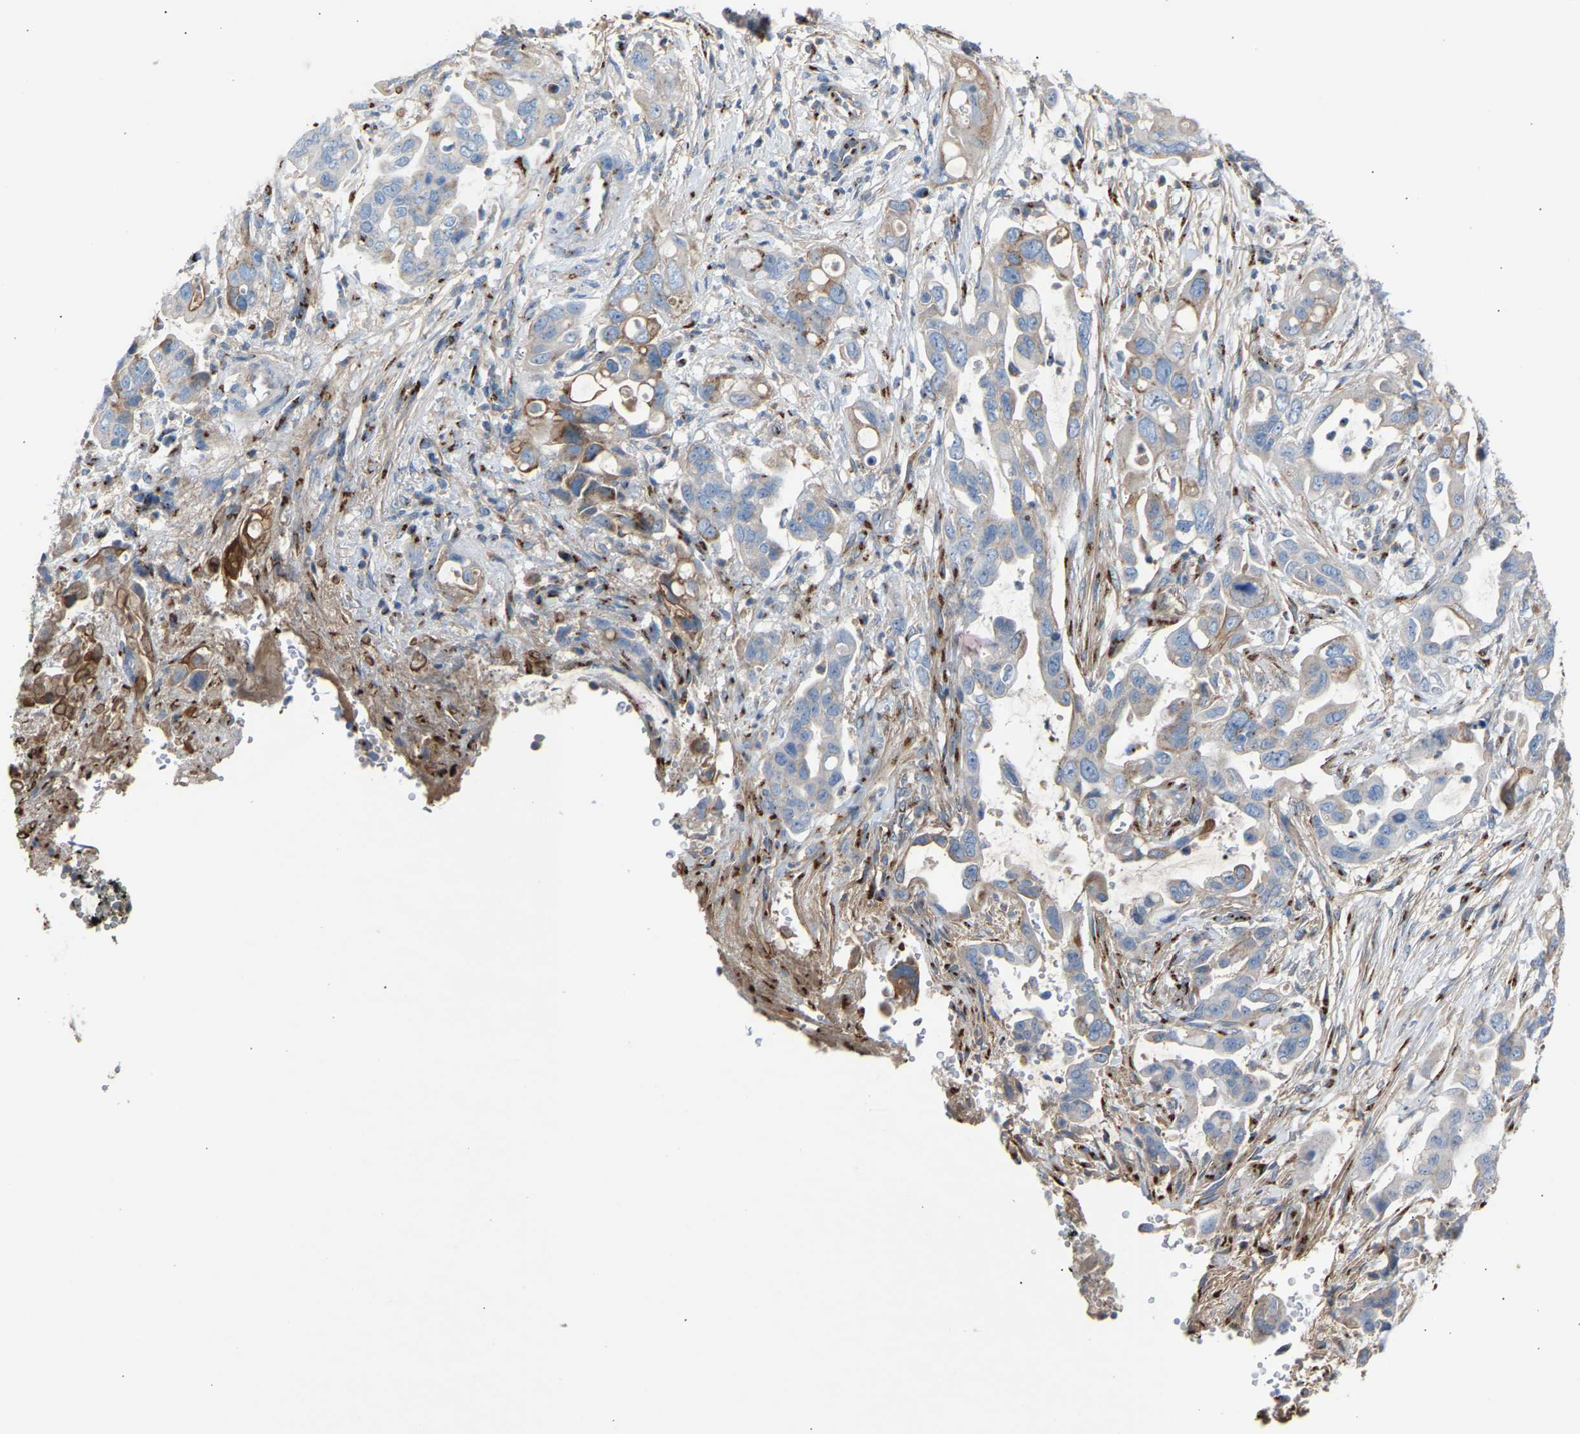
{"staining": {"intensity": "moderate", "quantity": "<25%", "location": "cytoplasmic/membranous"}, "tissue": "pancreatic cancer", "cell_type": "Tumor cells", "image_type": "cancer", "snomed": [{"axis": "morphology", "description": "Adenocarcinoma, NOS"}, {"axis": "topography", "description": "Pancreas"}], "caption": "Pancreatic adenocarcinoma was stained to show a protein in brown. There is low levels of moderate cytoplasmic/membranous staining in about <25% of tumor cells.", "gene": "CYREN", "patient": {"sex": "female", "age": 70}}